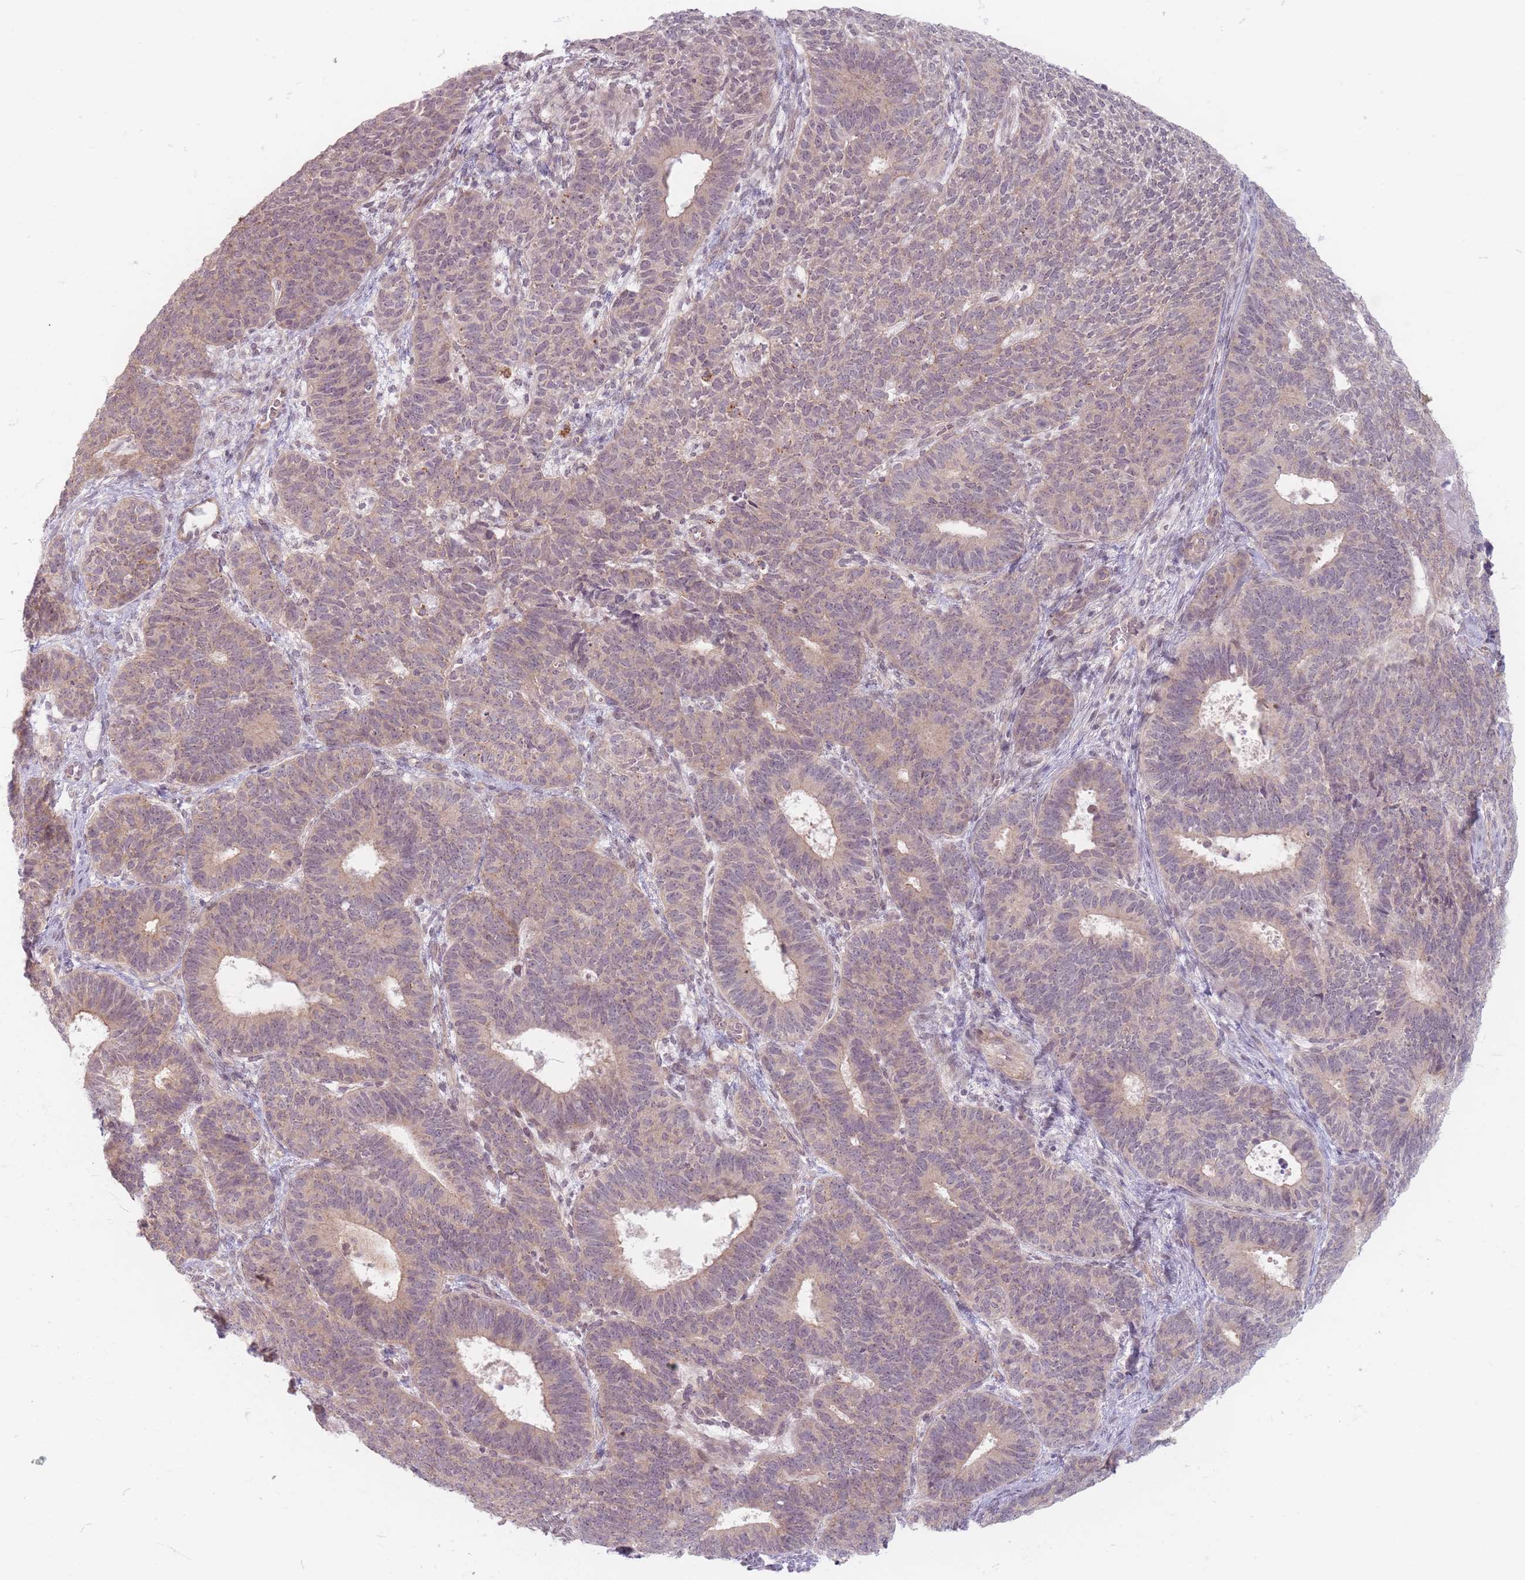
{"staining": {"intensity": "weak", "quantity": ">75%", "location": "cytoplasmic/membranous"}, "tissue": "endometrial cancer", "cell_type": "Tumor cells", "image_type": "cancer", "snomed": [{"axis": "morphology", "description": "Adenocarcinoma, NOS"}, {"axis": "topography", "description": "Endometrium"}], "caption": "Human endometrial cancer (adenocarcinoma) stained with a brown dye exhibits weak cytoplasmic/membranous positive staining in approximately >75% of tumor cells.", "gene": "GABRA6", "patient": {"sex": "female", "age": 70}}